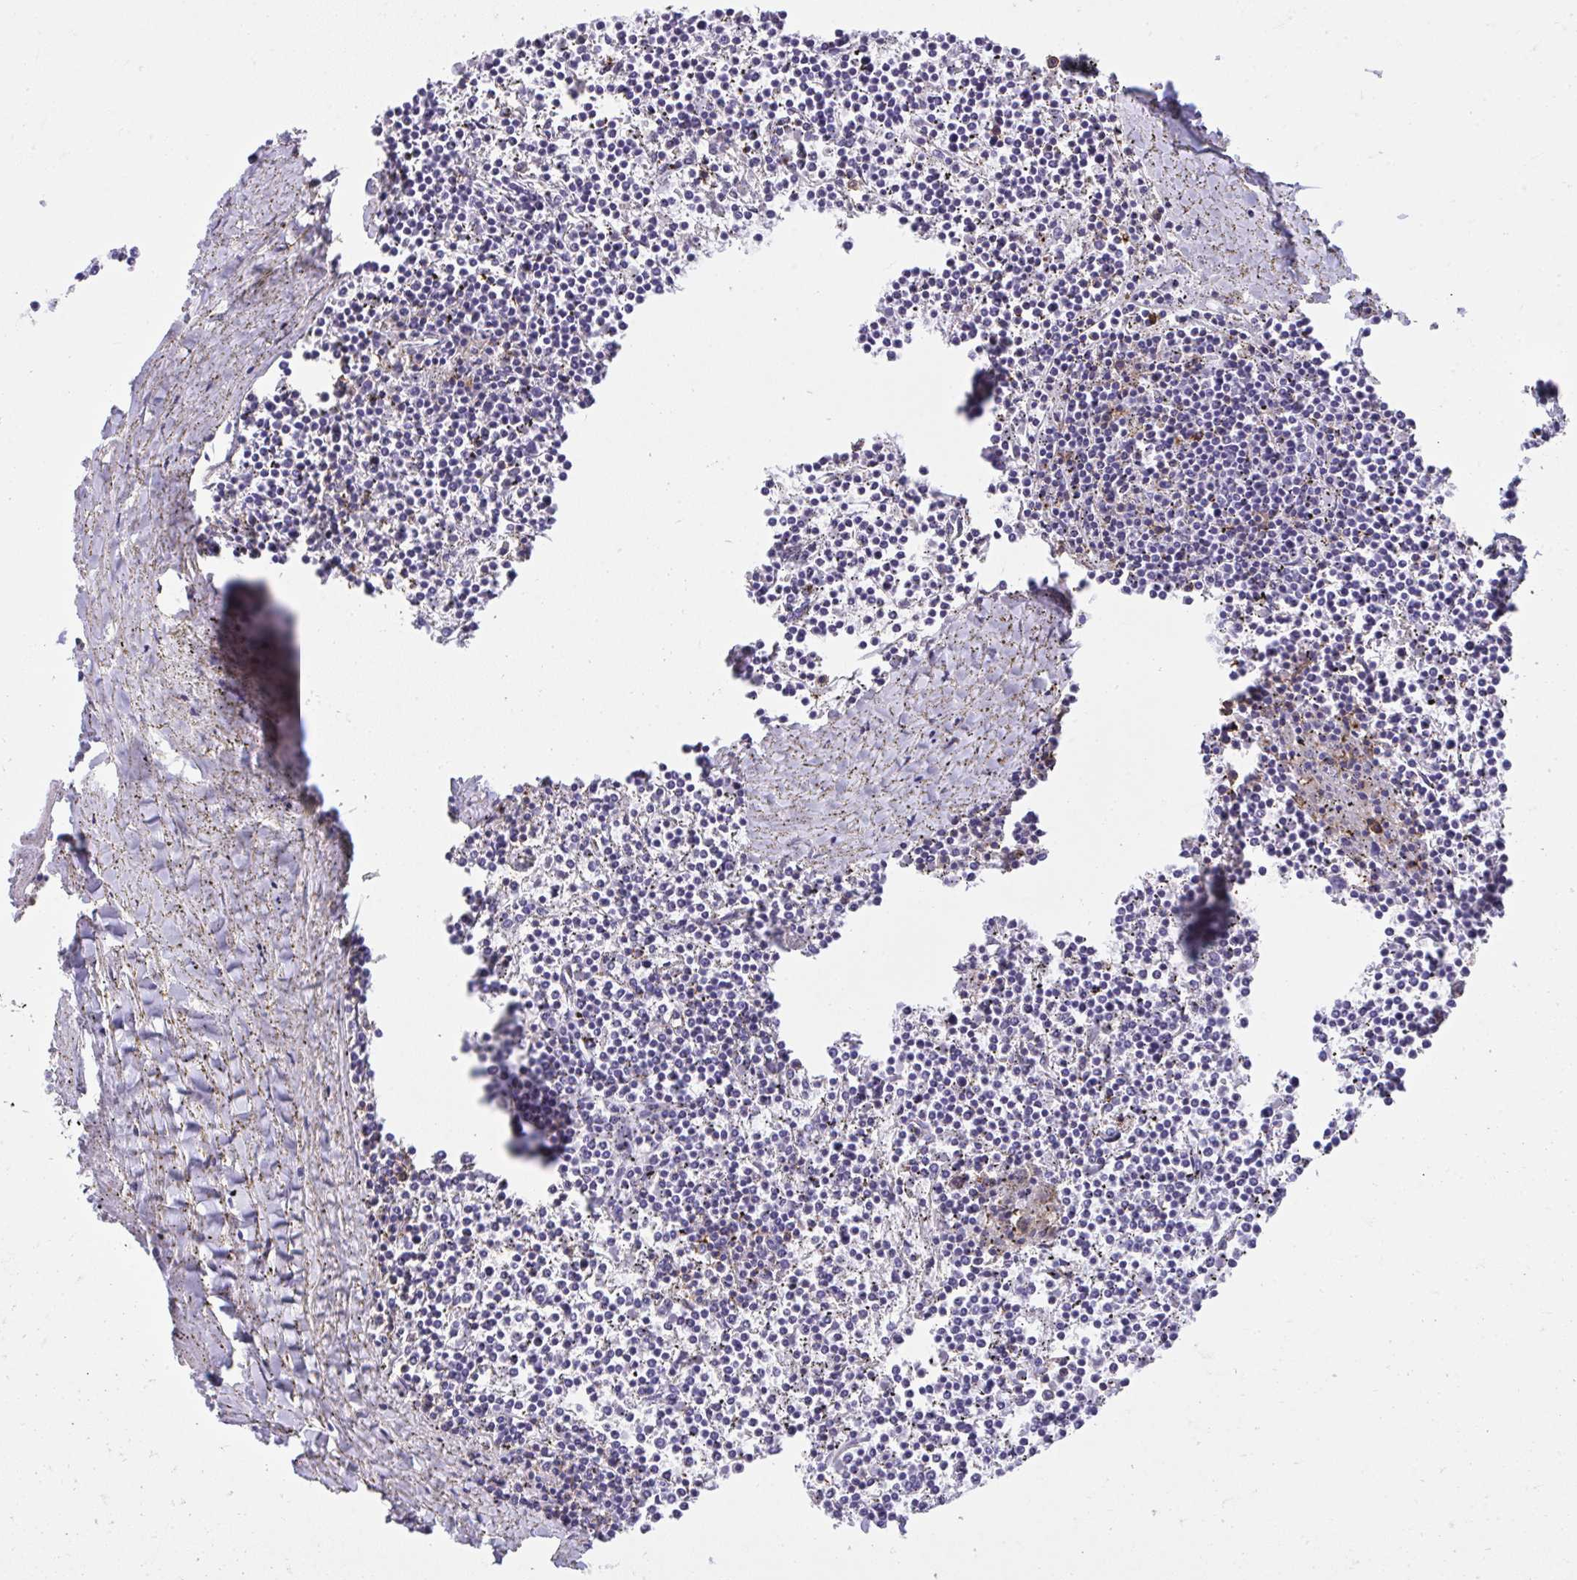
{"staining": {"intensity": "negative", "quantity": "none", "location": "none"}, "tissue": "lymphoma", "cell_type": "Tumor cells", "image_type": "cancer", "snomed": [{"axis": "morphology", "description": "Malignant lymphoma, non-Hodgkin's type, Low grade"}, {"axis": "topography", "description": "Spleen"}], "caption": "Immunohistochemistry (IHC) of lymphoma demonstrates no positivity in tumor cells.", "gene": "SPN", "patient": {"sex": "female", "age": 19}}